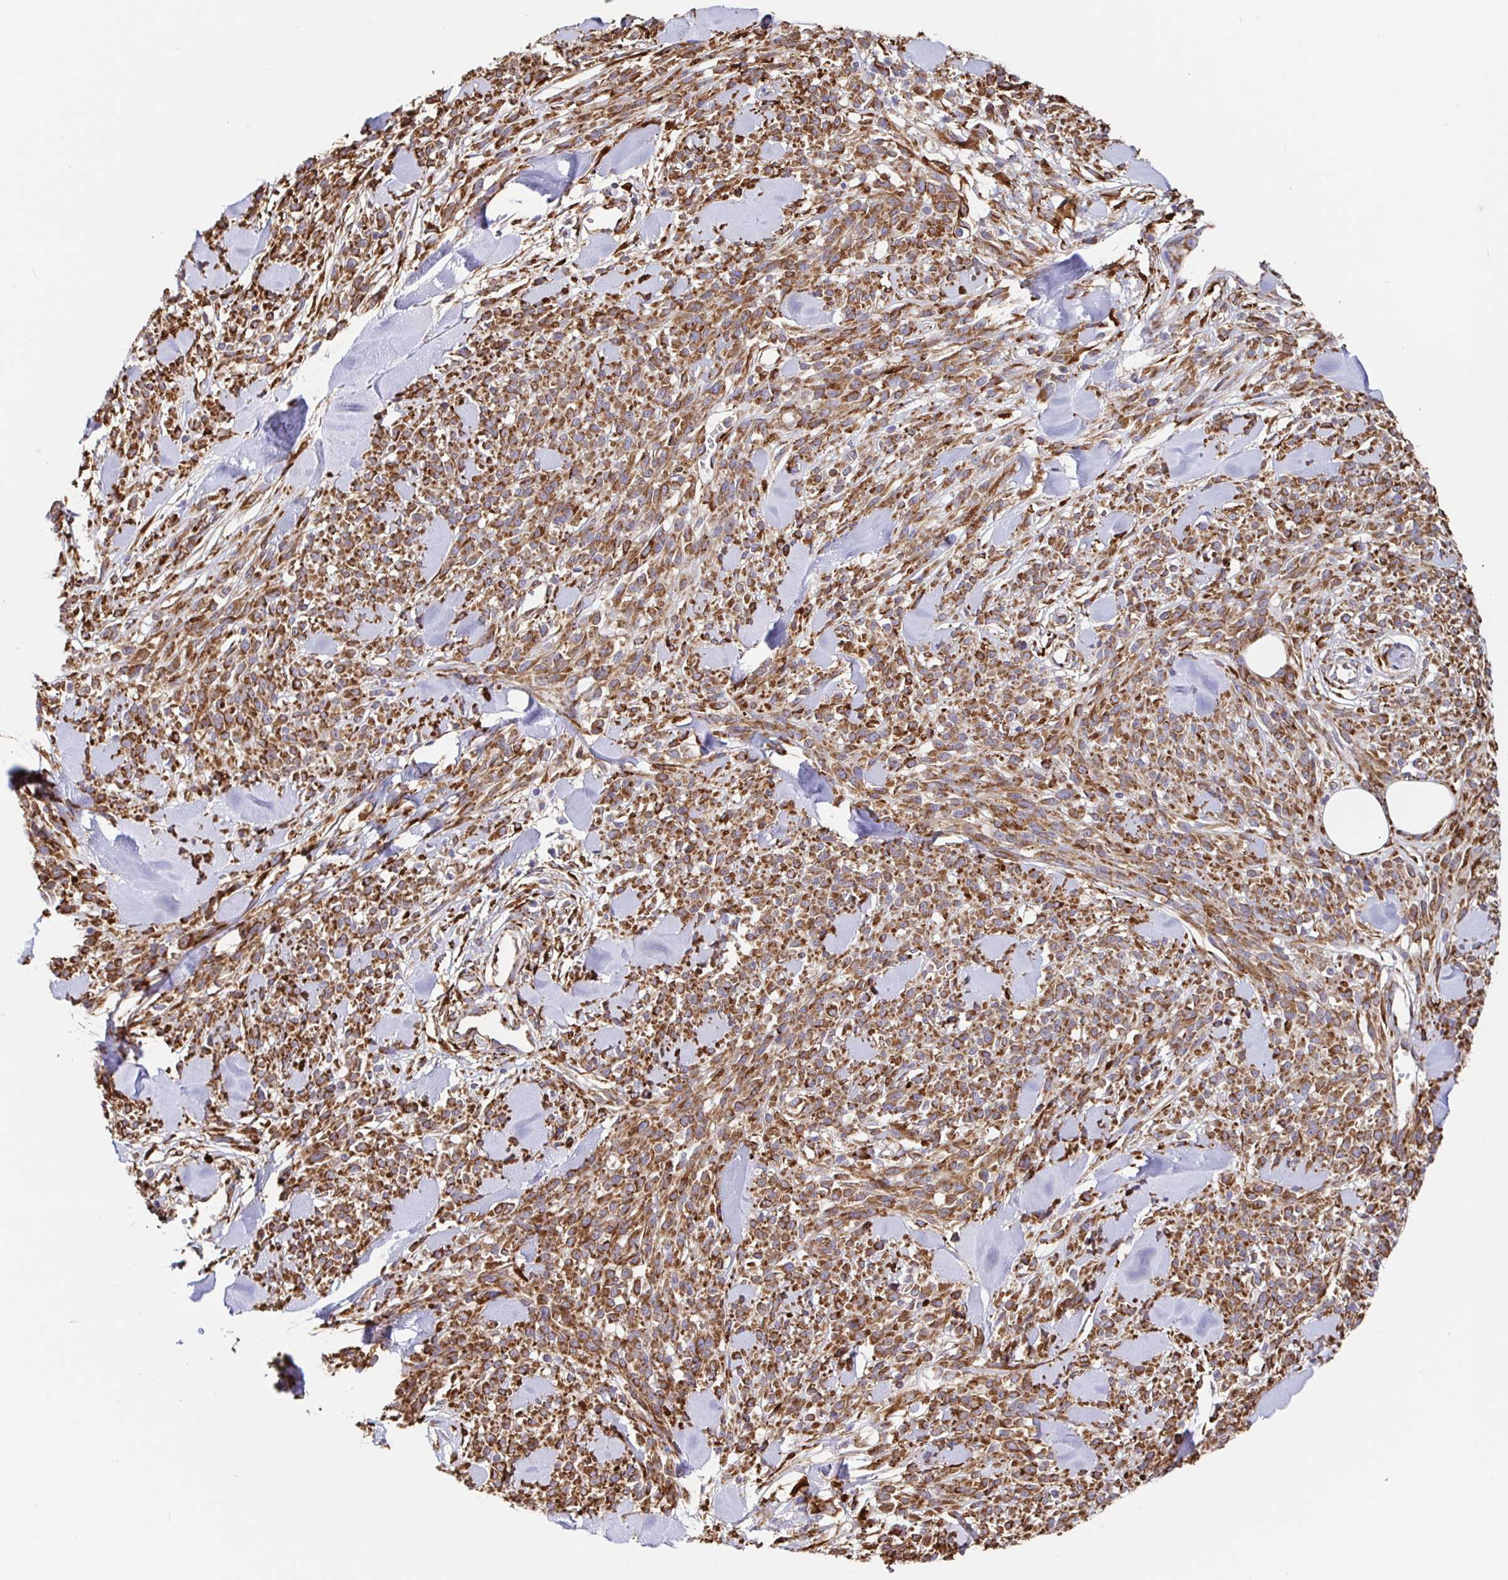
{"staining": {"intensity": "moderate", "quantity": ">75%", "location": "cytoplasmic/membranous"}, "tissue": "melanoma", "cell_type": "Tumor cells", "image_type": "cancer", "snomed": [{"axis": "morphology", "description": "Malignant melanoma, NOS"}, {"axis": "topography", "description": "Skin"}, {"axis": "topography", "description": "Skin of trunk"}], "caption": "A brown stain shows moderate cytoplasmic/membranous positivity of a protein in melanoma tumor cells. (Brightfield microscopy of DAB IHC at high magnification).", "gene": "MAOA", "patient": {"sex": "male", "age": 74}}